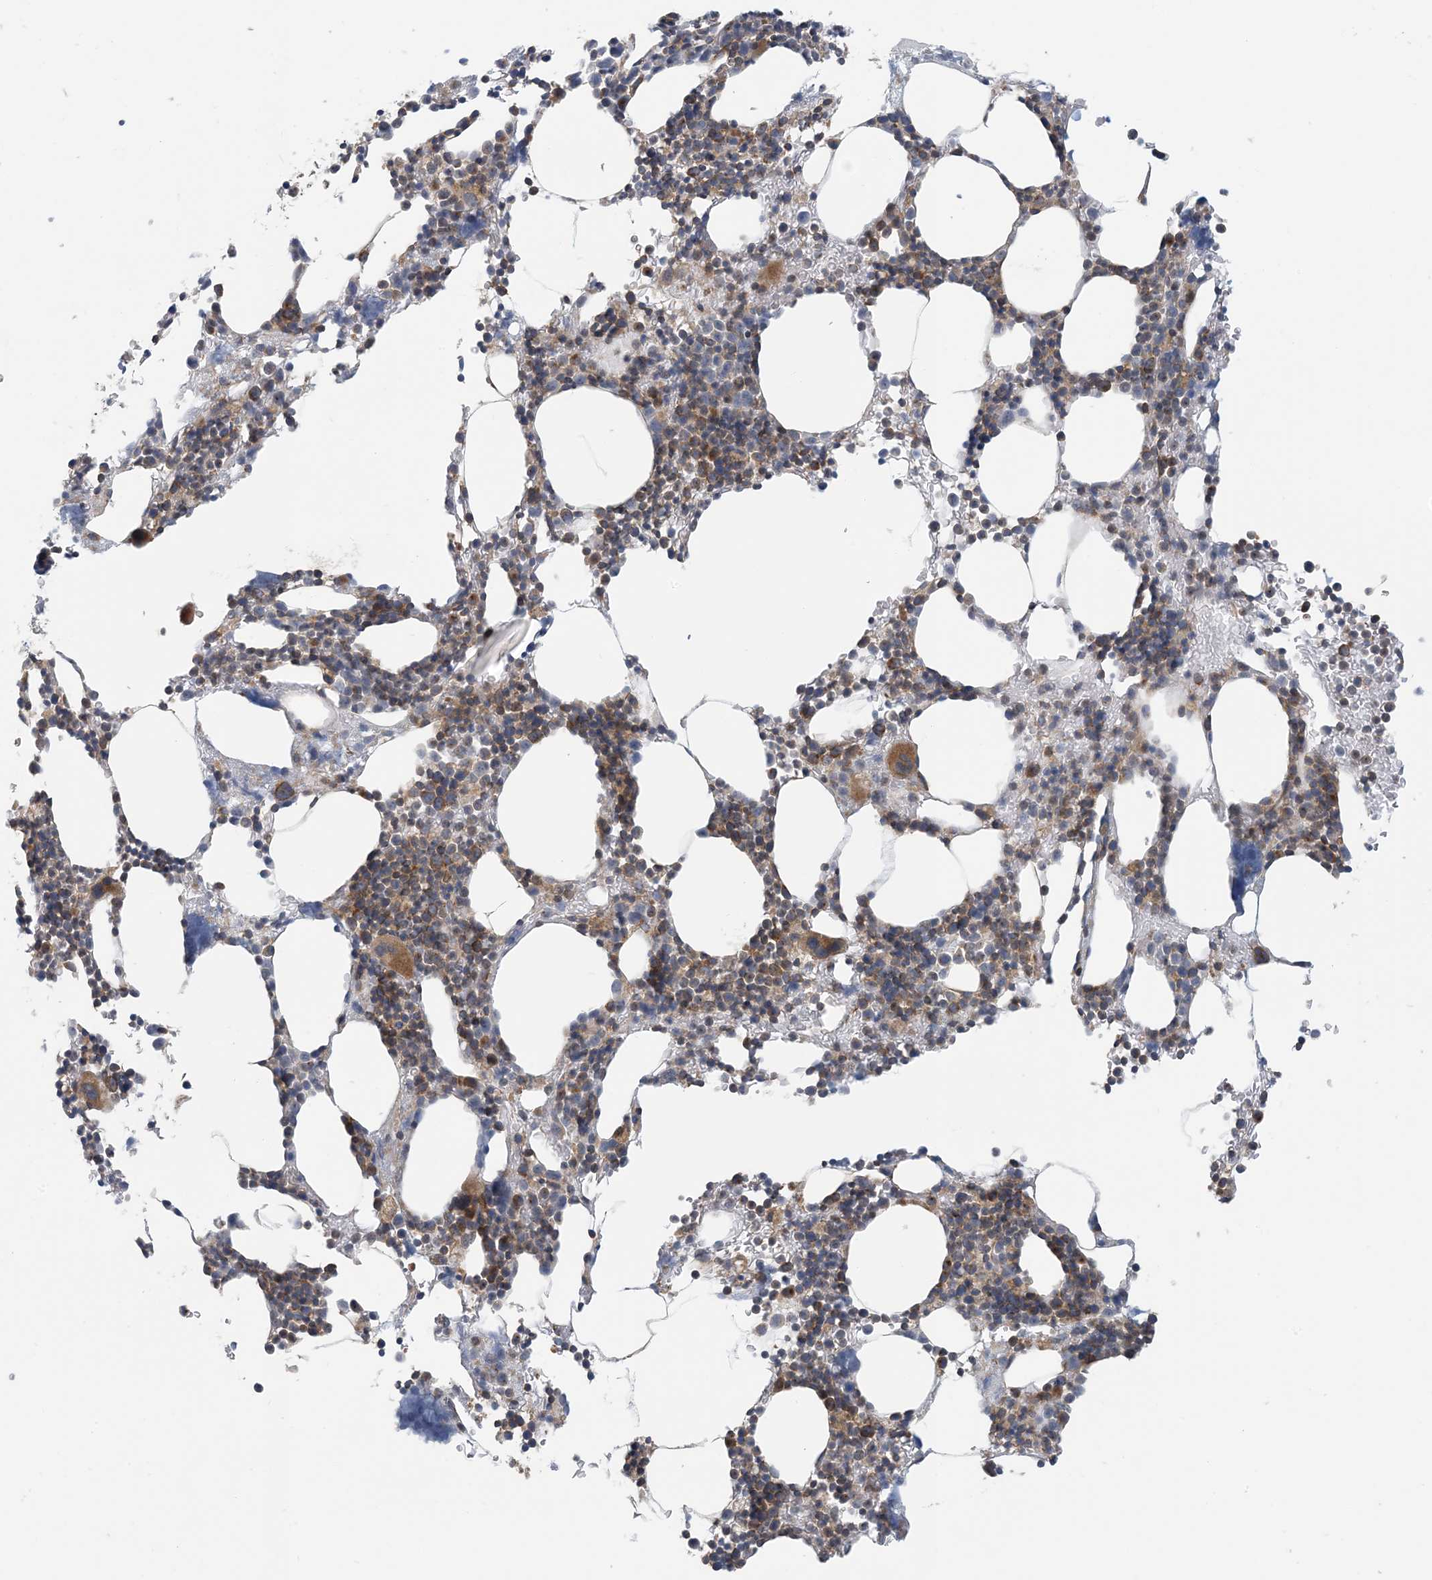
{"staining": {"intensity": "moderate", "quantity": "<25%", "location": "cytoplasmic/membranous"}, "tissue": "bone marrow", "cell_type": "Hematopoietic cells", "image_type": "normal", "snomed": [{"axis": "morphology", "description": "Normal tissue, NOS"}, {"axis": "topography", "description": "Bone marrow"}], "caption": "Bone marrow stained with immunohistochemistry (IHC) displays moderate cytoplasmic/membranous positivity in approximately <25% of hematopoietic cells. (DAB (3,3'-diaminobenzidine) IHC with brightfield microscopy, high magnification).", "gene": "ATP13A2", "patient": {"sex": "male"}}